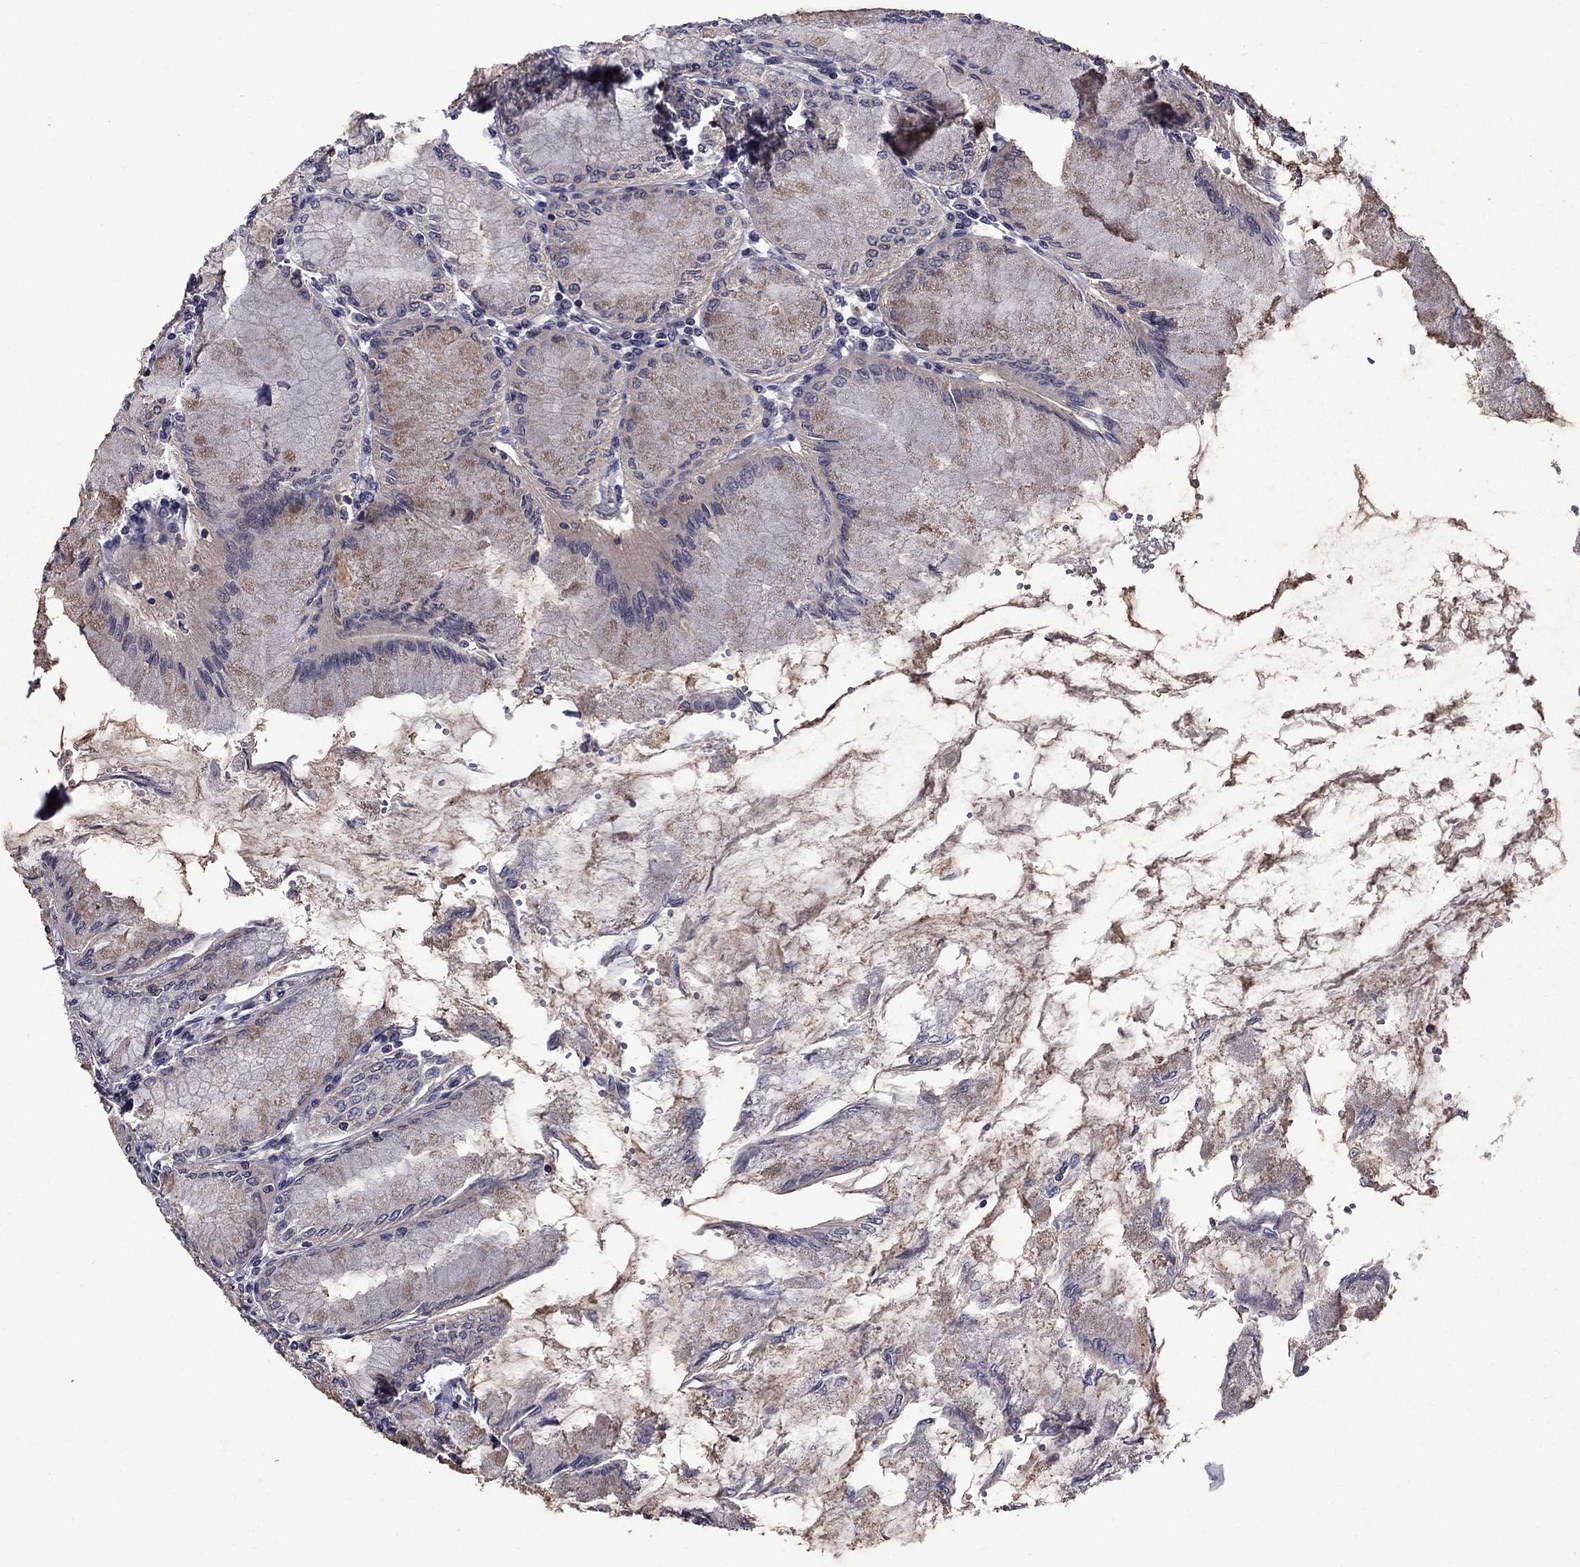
{"staining": {"intensity": "moderate", "quantity": "<25%", "location": "cytoplasmic/membranous"}, "tissue": "stomach", "cell_type": "Glandular cells", "image_type": "normal", "snomed": [{"axis": "morphology", "description": "Normal tissue, NOS"}, {"axis": "topography", "description": "Skeletal muscle"}, {"axis": "topography", "description": "Stomach"}], "caption": "Stomach stained with immunohistochemistry (IHC) demonstrates moderate cytoplasmic/membranous positivity in about <25% of glandular cells. The staining is performed using DAB (3,3'-diaminobenzidine) brown chromogen to label protein expression. The nuclei are counter-stained blue using hematoxylin.", "gene": "SNTA1", "patient": {"sex": "female", "age": 57}}